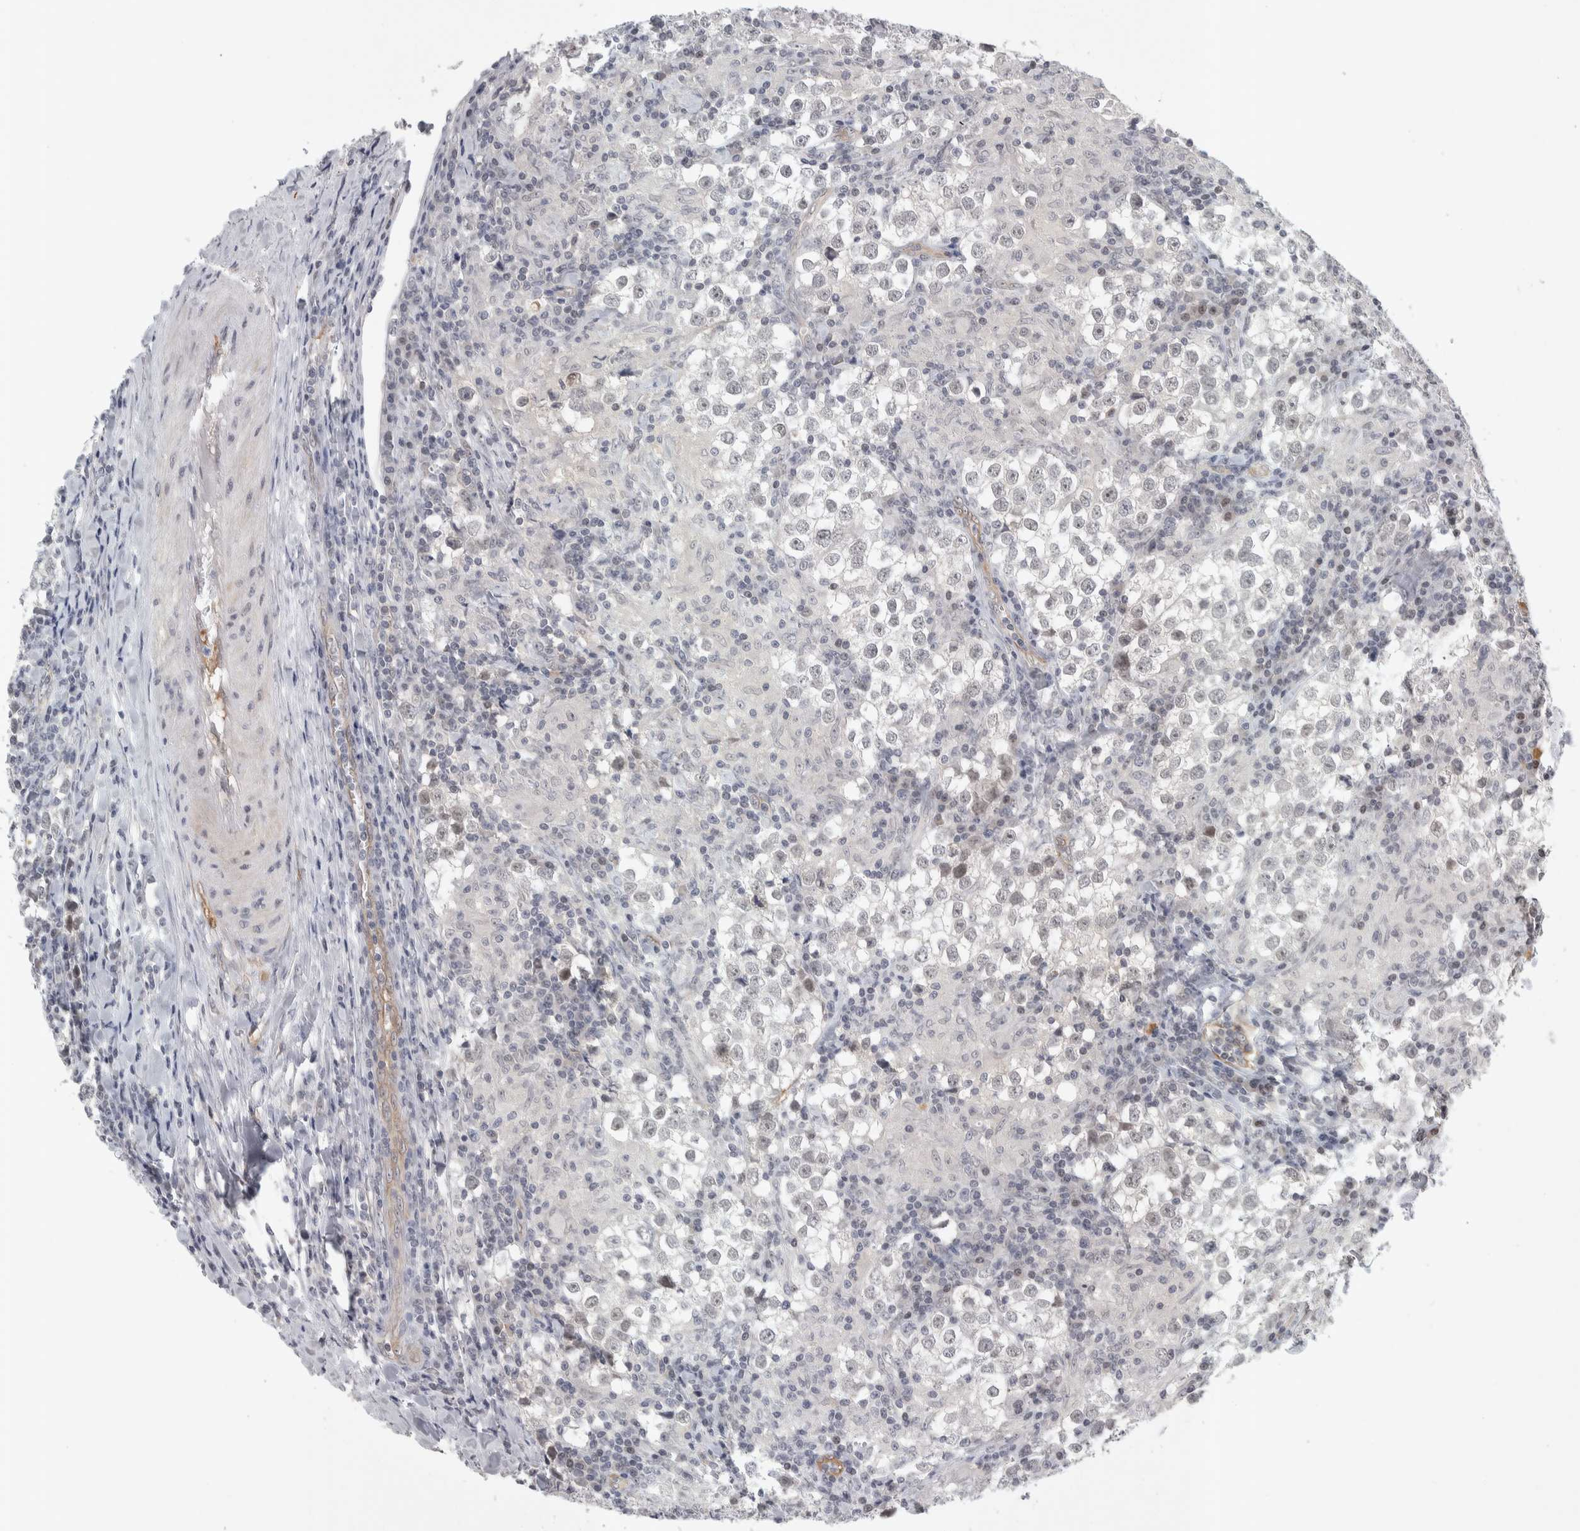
{"staining": {"intensity": "negative", "quantity": "none", "location": "none"}, "tissue": "testis cancer", "cell_type": "Tumor cells", "image_type": "cancer", "snomed": [{"axis": "morphology", "description": "Seminoma, NOS"}, {"axis": "morphology", "description": "Carcinoma, Embryonal, NOS"}, {"axis": "topography", "description": "Testis"}], "caption": "Immunohistochemistry (IHC) image of human embryonal carcinoma (testis) stained for a protein (brown), which demonstrates no positivity in tumor cells.", "gene": "ZSCAN21", "patient": {"sex": "male", "age": 36}}